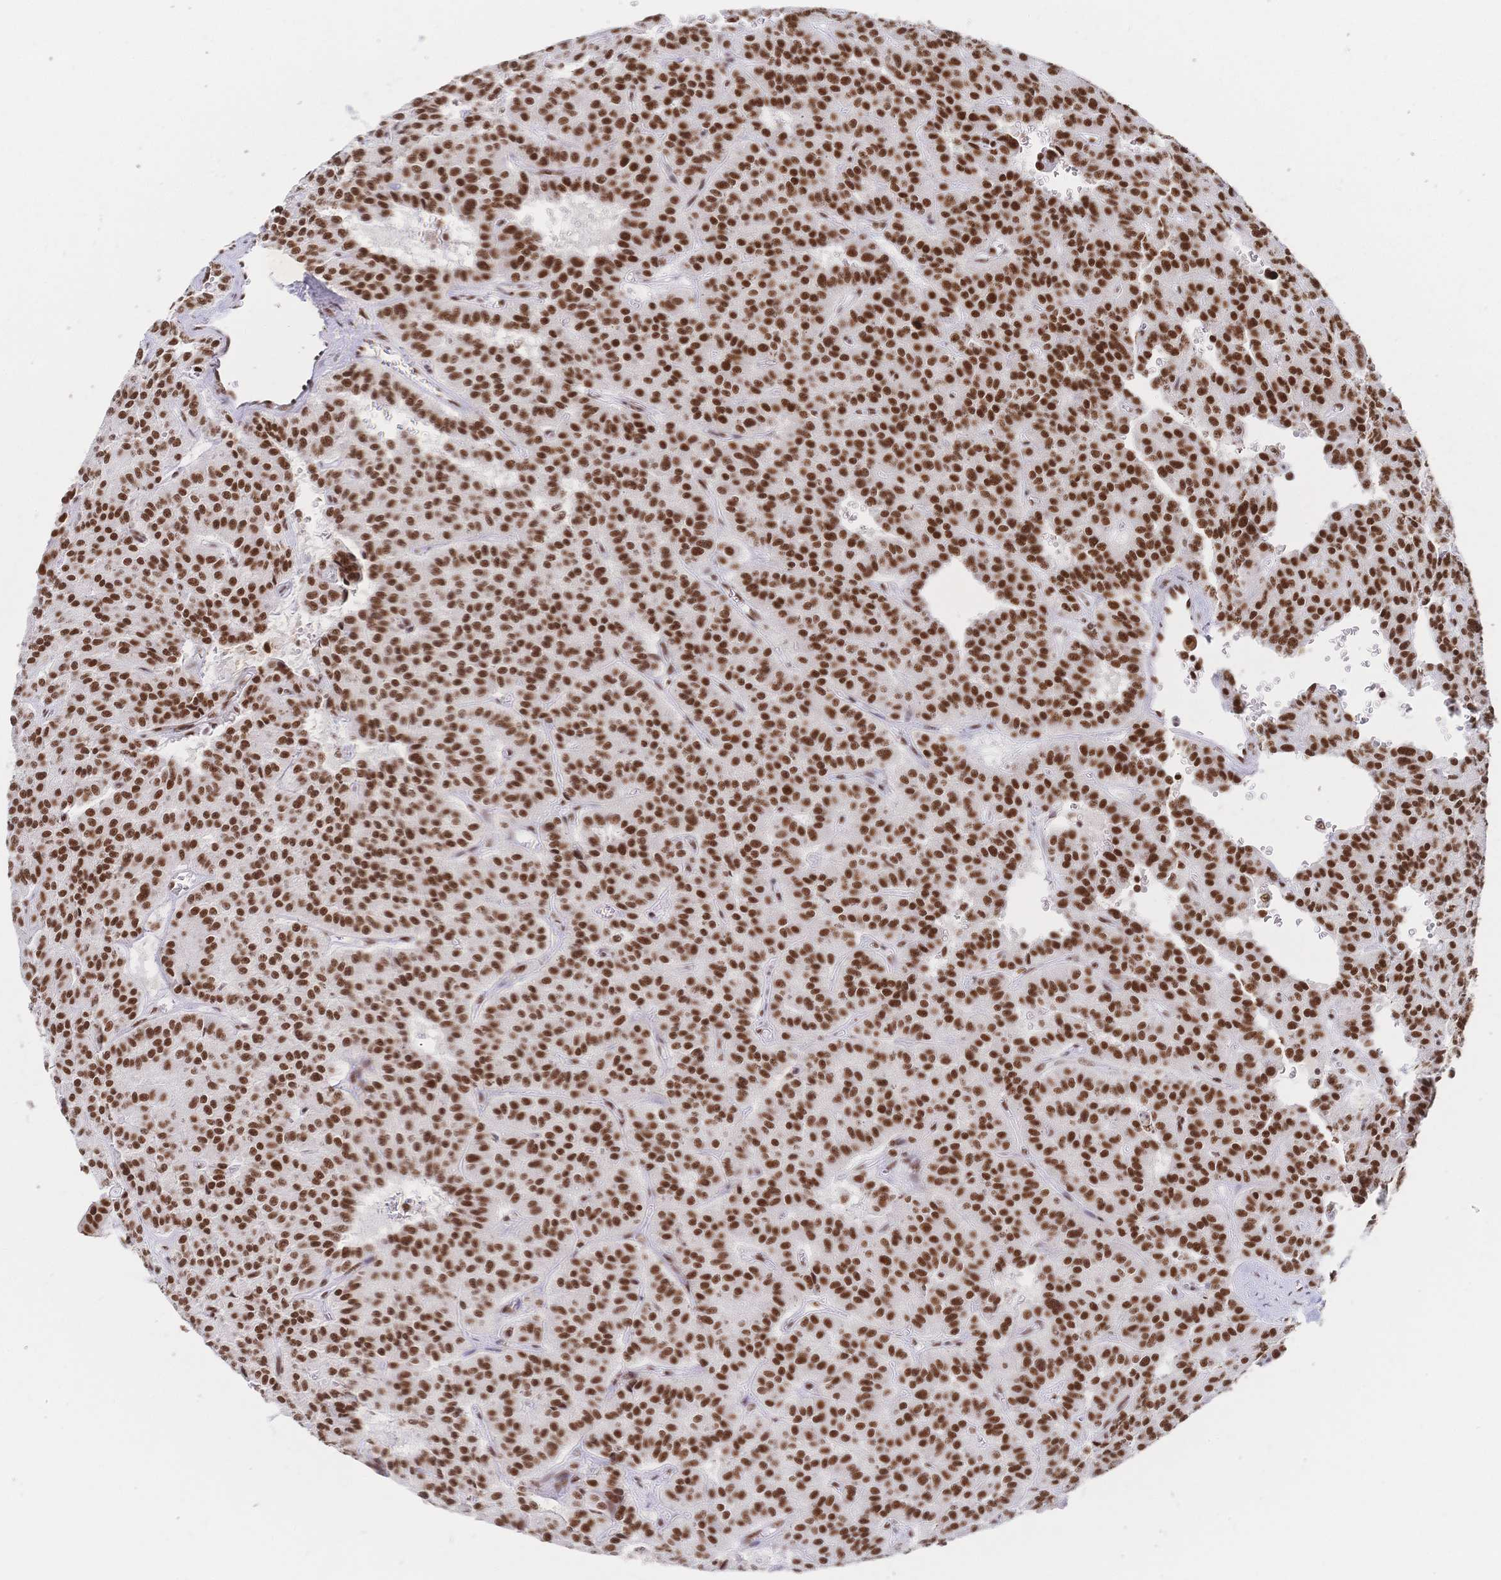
{"staining": {"intensity": "strong", "quantity": ">75%", "location": "nuclear"}, "tissue": "carcinoid", "cell_type": "Tumor cells", "image_type": "cancer", "snomed": [{"axis": "morphology", "description": "Carcinoid, malignant, NOS"}, {"axis": "topography", "description": "Lung"}], "caption": "Malignant carcinoid stained for a protein (brown) demonstrates strong nuclear positive expression in about >75% of tumor cells.", "gene": "SRSF1", "patient": {"sex": "female", "age": 71}}